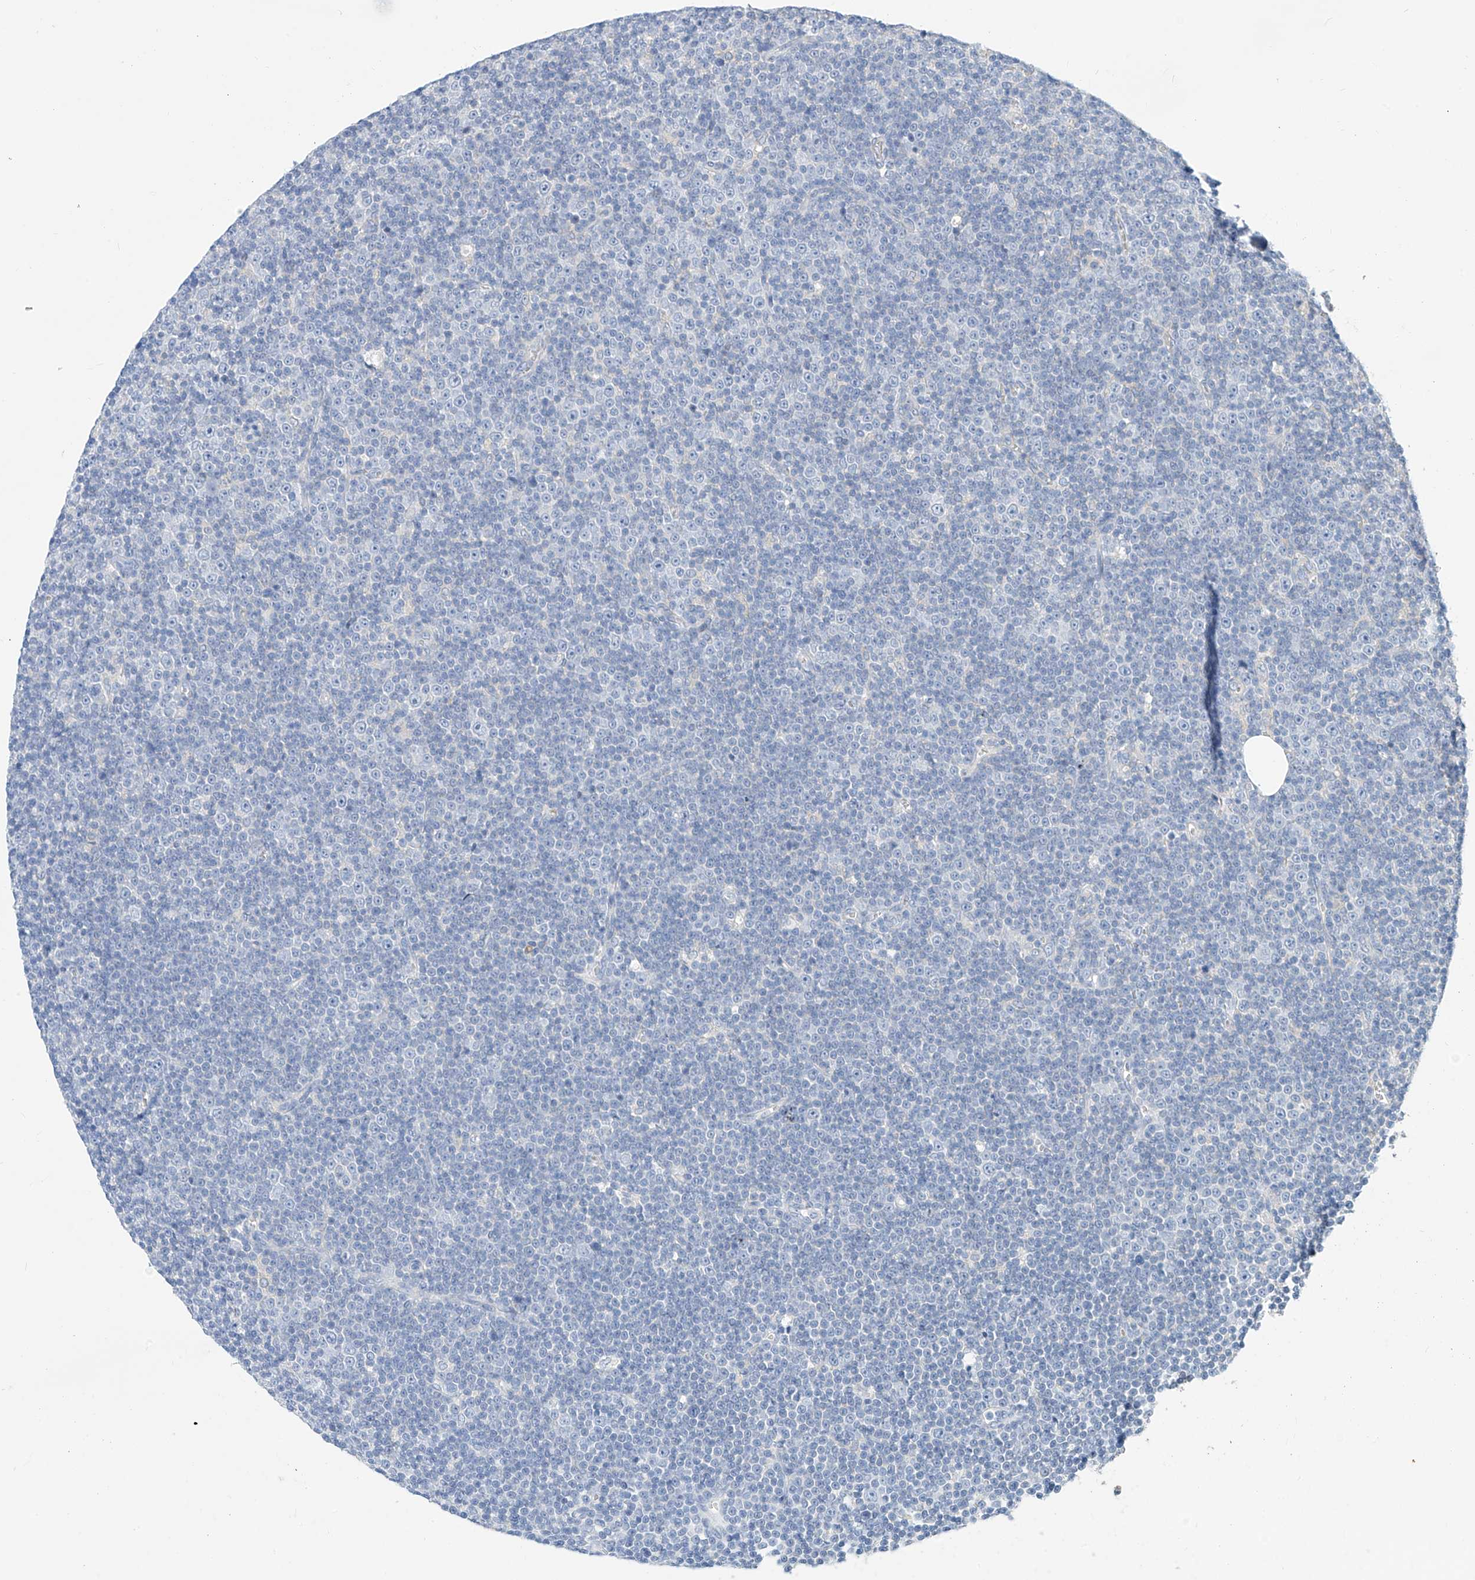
{"staining": {"intensity": "negative", "quantity": "none", "location": "none"}, "tissue": "lymphoma", "cell_type": "Tumor cells", "image_type": "cancer", "snomed": [{"axis": "morphology", "description": "Malignant lymphoma, non-Hodgkin's type, Low grade"}, {"axis": "topography", "description": "Lymph node"}], "caption": "Lymphoma was stained to show a protein in brown. There is no significant expression in tumor cells. (Brightfield microscopy of DAB immunohistochemistry at high magnification).", "gene": "ZZEF1", "patient": {"sex": "female", "age": 67}}